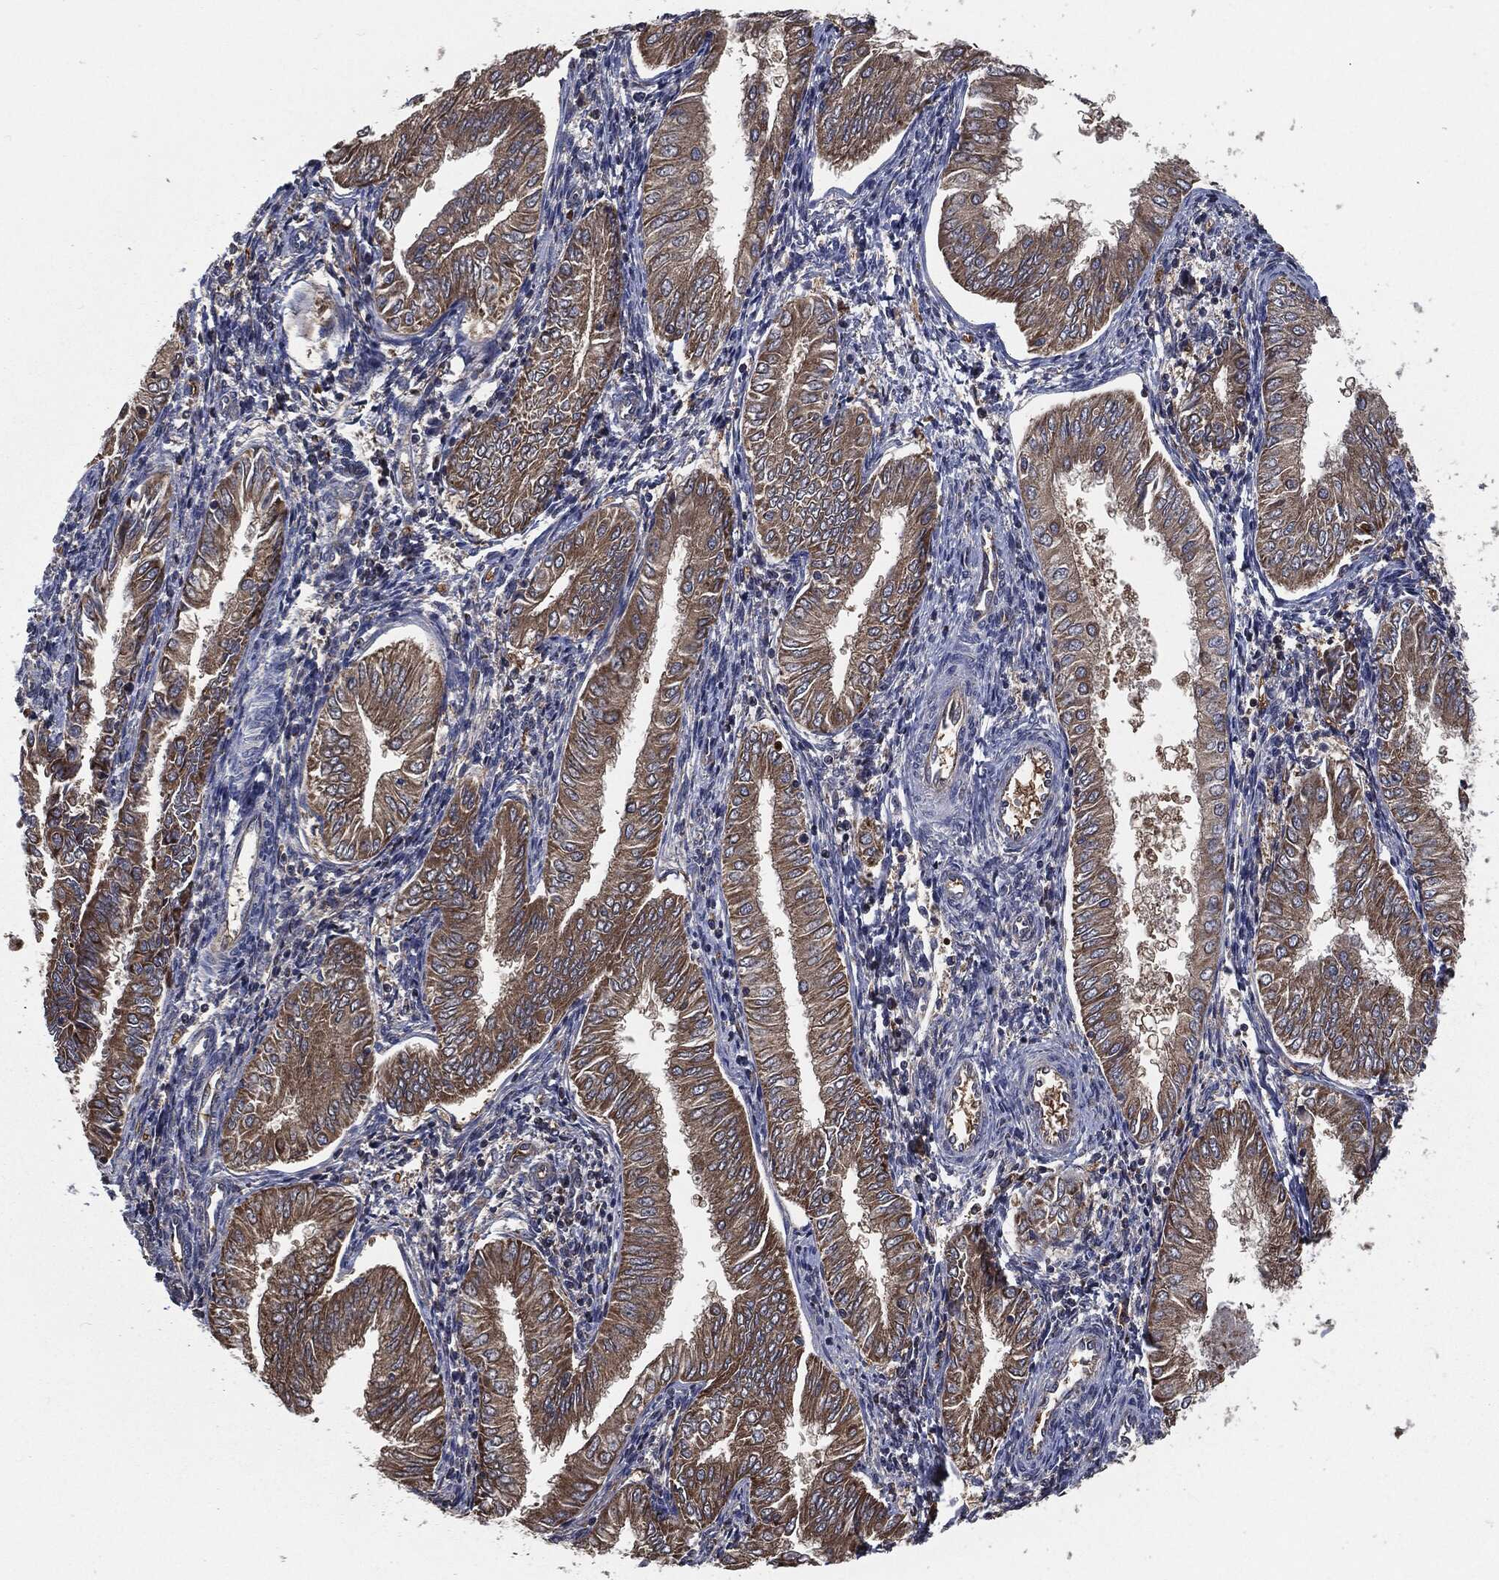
{"staining": {"intensity": "moderate", "quantity": ">75%", "location": "cytoplasmic/membranous"}, "tissue": "endometrial cancer", "cell_type": "Tumor cells", "image_type": "cancer", "snomed": [{"axis": "morphology", "description": "Adenocarcinoma, NOS"}, {"axis": "topography", "description": "Endometrium"}], "caption": "Immunohistochemical staining of endometrial adenocarcinoma shows medium levels of moderate cytoplasmic/membranous expression in approximately >75% of tumor cells.", "gene": "PRDX4", "patient": {"sex": "female", "age": 53}}